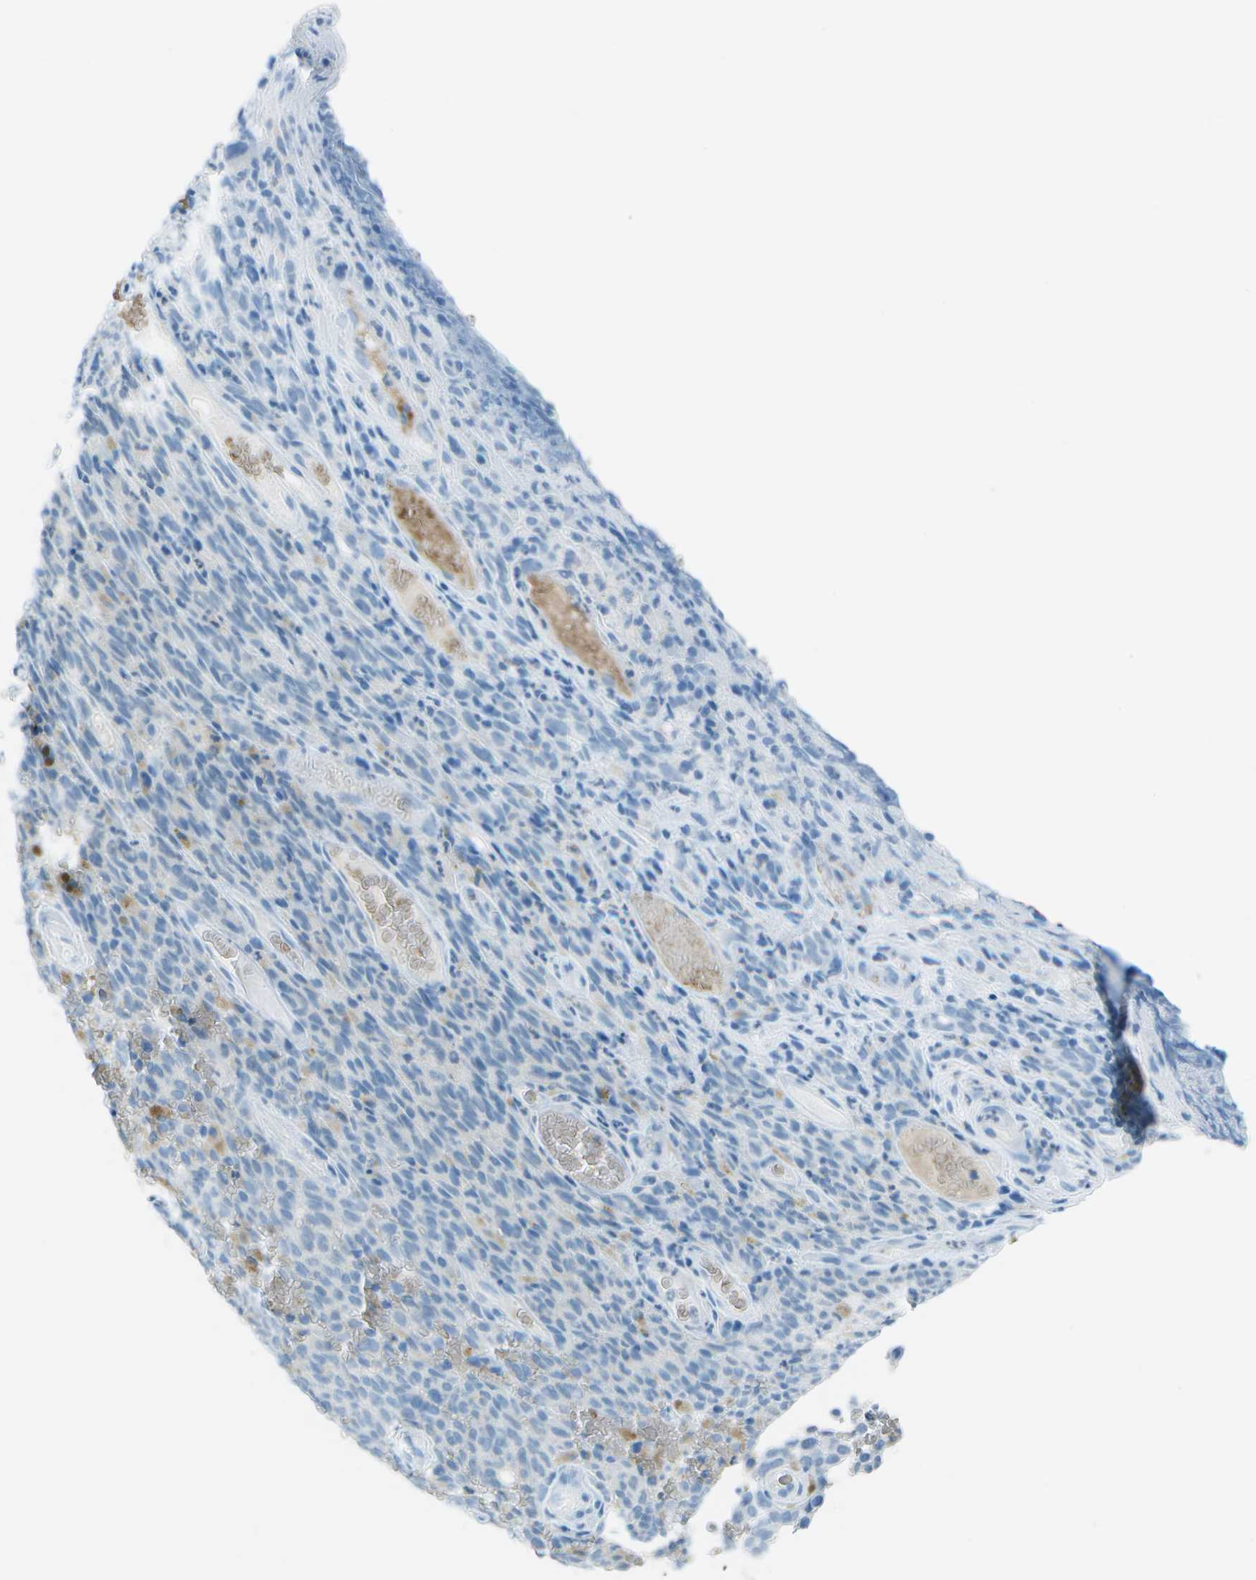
{"staining": {"intensity": "negative", "quantity": "none", "location": "none"}, "tissue": "melanoma", "cell_type": "Tumor cells", "image_type": "cancer", "snomed": [{"axis": "morphology", "description": "Malignant melanoma, NOS"}, {"axis": "topography", "description": "Skin"}], "caption": "IHC of human melanoma exhibits no expression in tumor cells. The staining was performed using DAB (3,3'-diaminobenzidine) to visualize the protein expression in brown, while the nuclei were stained in blue with hematoxylin (Magnification: 20x).", "gene": "ASL", "patient": {"sex": "female", "age": 82}}